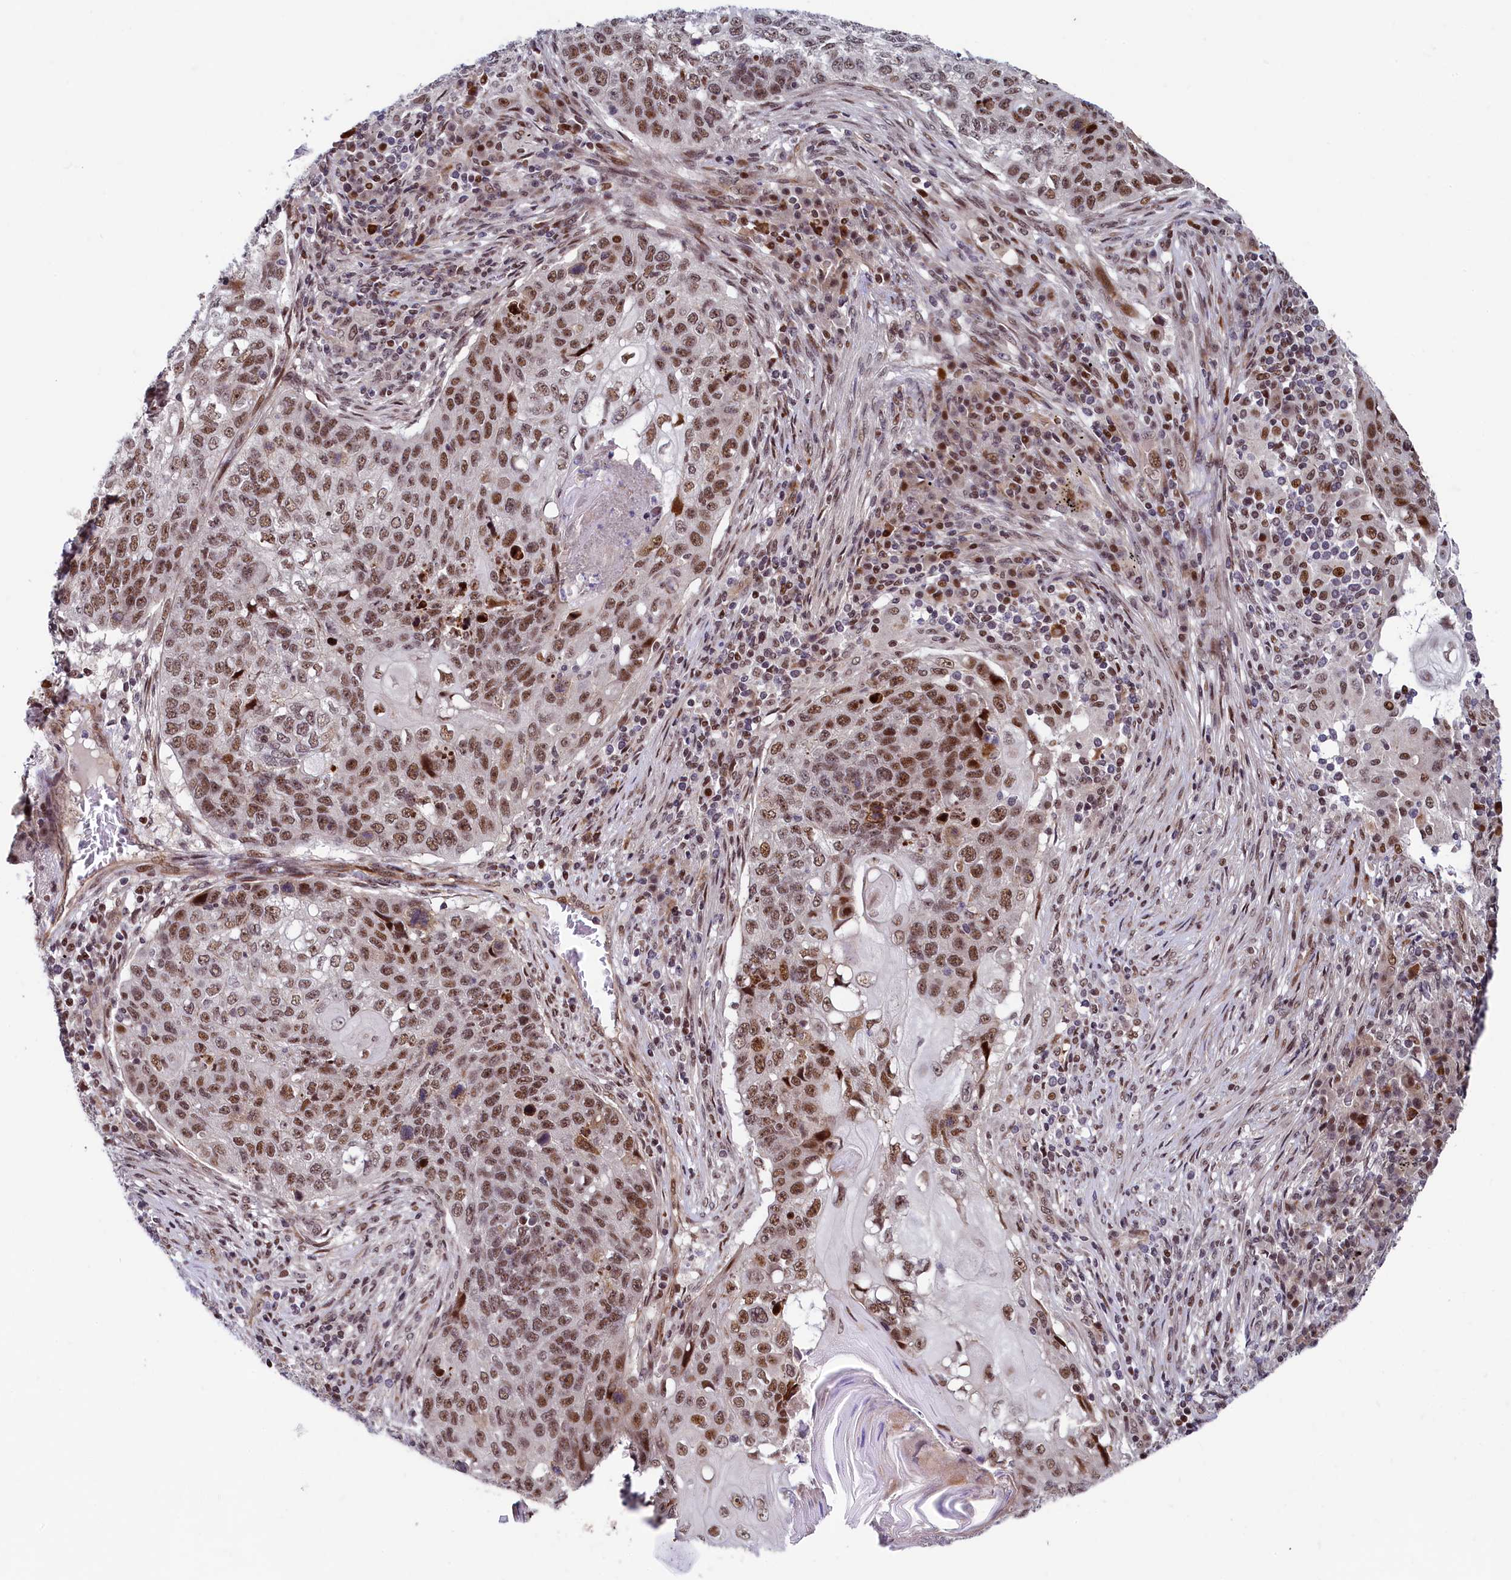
{"staining": {"intensity": "moderate", "quantity": ">75%", "location": "nuclear"}, "tissue": "lung cancer", "cell_type": "Tumor cells", "image_type": "cancer", "snomed": [{"axis": "morphology", "description": "Squamous cell carcinoma, NOS"}, {"axis": "topography", "description": "Lung"}], "caption": "This photomicrograph reveals IHC staining of lung cancer, with medium moderate nuclear positivity in approximately >75% of tumor cells.", "gene": "LEO1", "patient": {"sex": "female", "age": 63}}